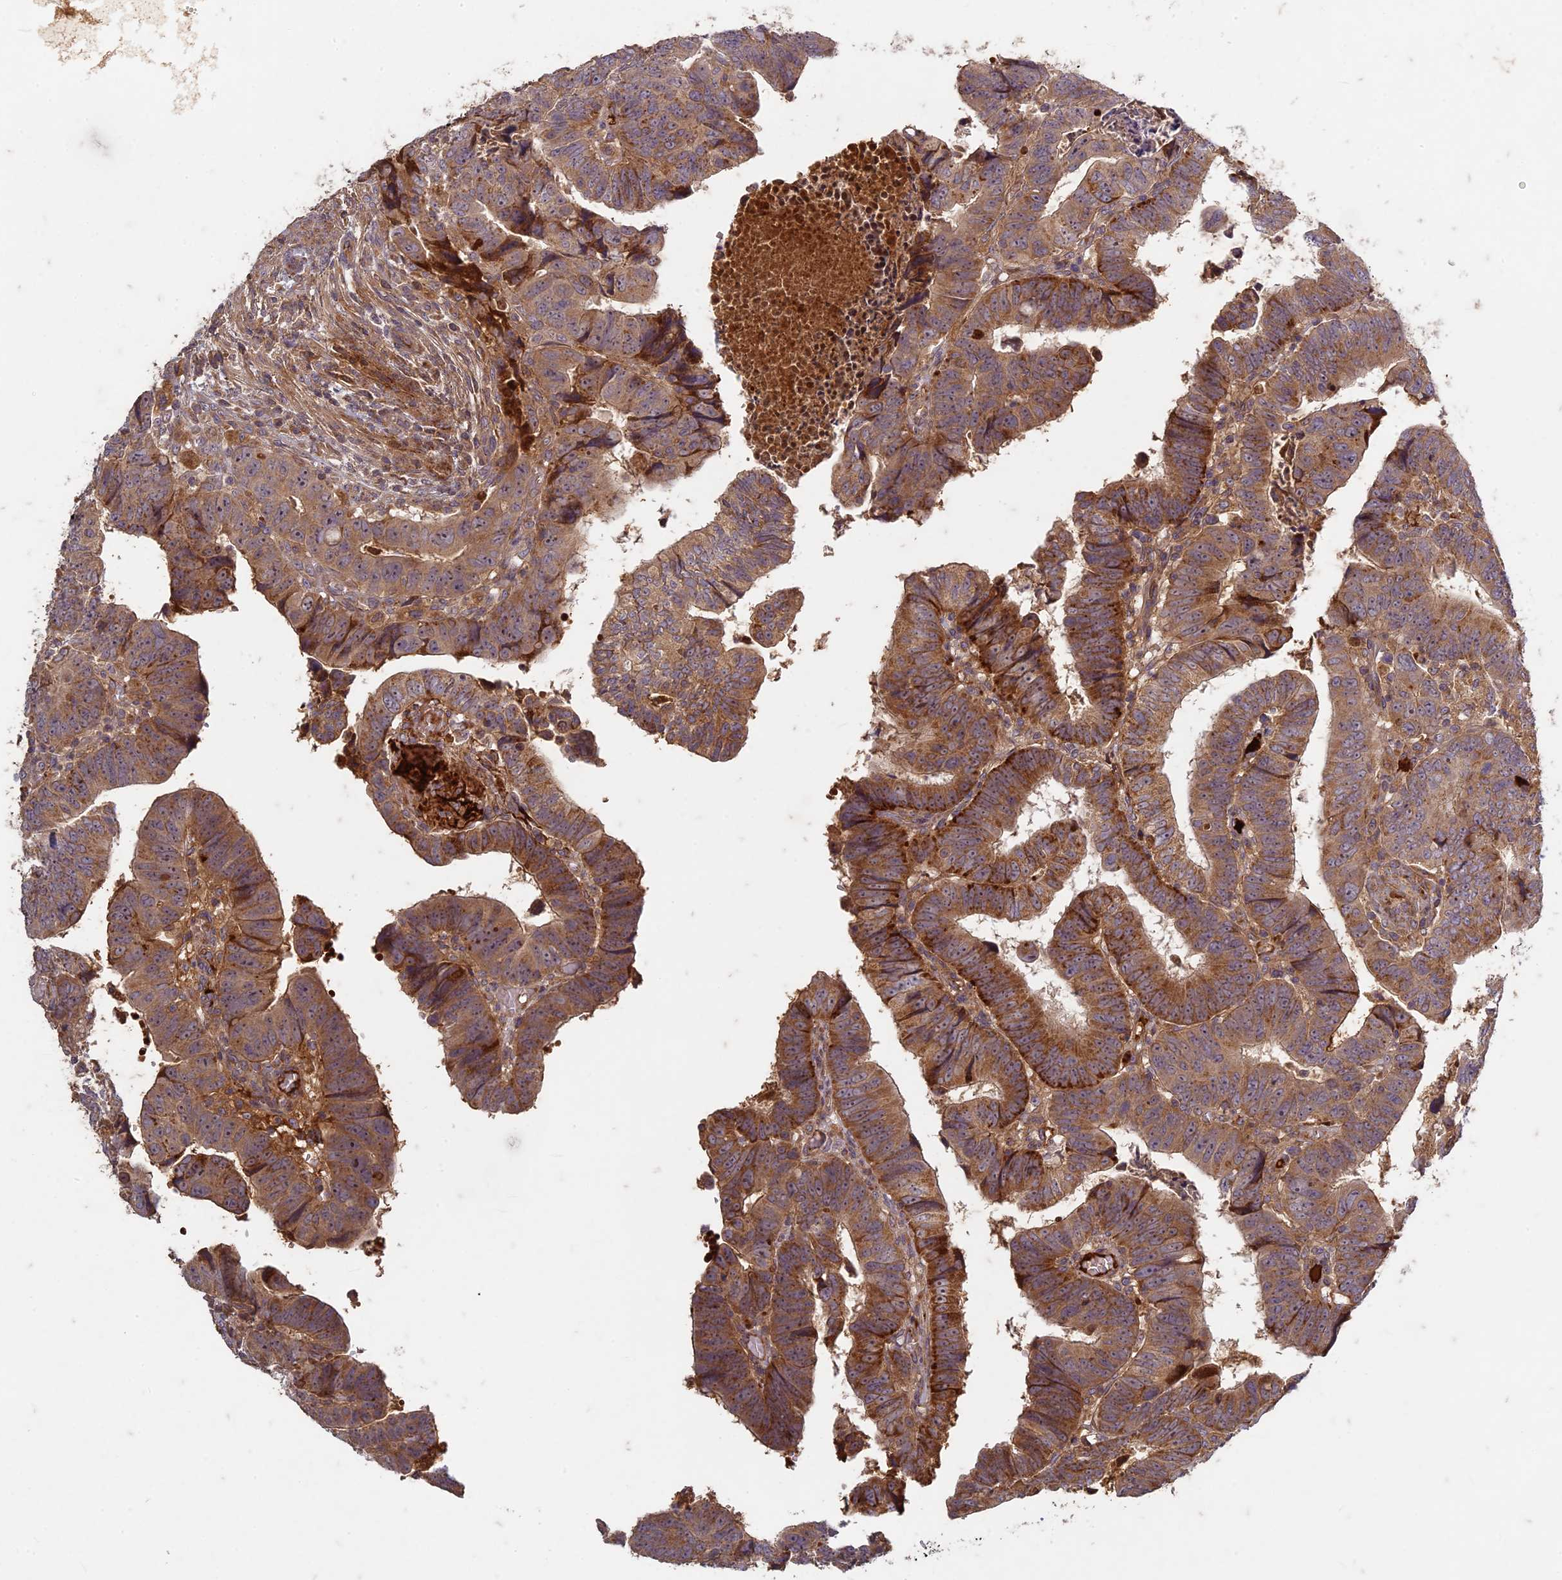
{"staining": {"intensity": "strong", "quantity": ">75%", "location": "cytoplasmic/membranous"}, "tissue": "colorectal cancer", "cell_type": "Tumor cells", "image_type": "cancer", "snomed": [{"axis": "morphology", "description": "Normal tissue, NOS"}, {"axis": "morphology", "description": "Adenocarcinoma, NOS"}, {"axis": "topography", "description": "Rectum"}], "caption": "Brown immunohistochemical staining in human colorectal cancer reveals strong cytoplasmic/membranous staining in approximately >75% of tumor cells. (DAB (3,3'-diaminobenzidine) IHC with brightfield microscopy, high magnification).", "gene": "TCF25", "patient": {"sex": "female", "age": 65}}